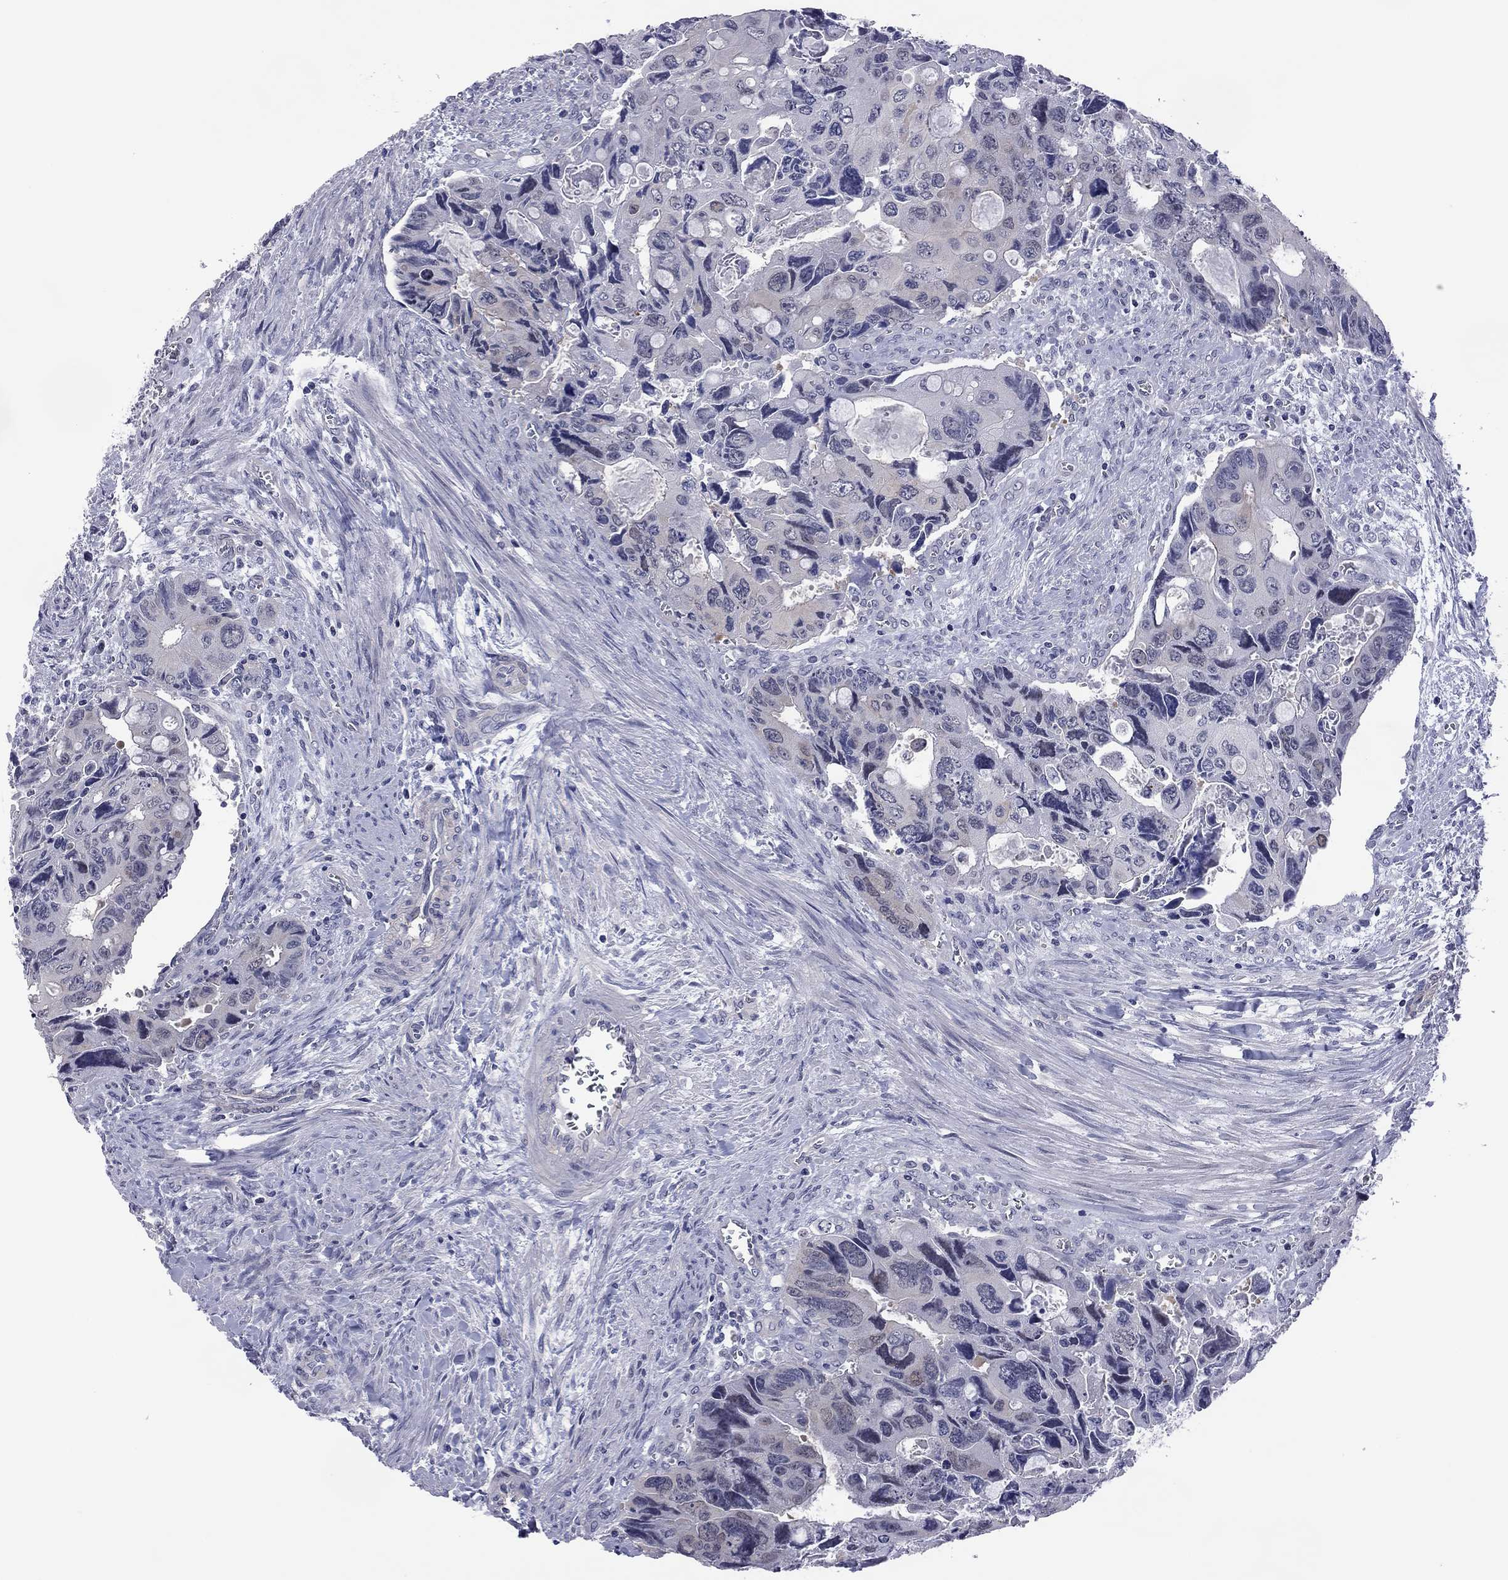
{"staining": {"intensity": "negative", "quantity": "none", "location": "none"}, "tissue": "colorectal cancer", "cell_type": "Tumor cells", "image_type": "cancer", "snomed": [{"axis": "morphology", "description": "Adenocarcinoma, NOS"}, {"axis": "topography", "description": "Rectum"}], "caption": "An image of colorectal cancer (adenocarcinoma) stained for a protein displays no brown staining in tumor cells. Brightfield microscopy of immunohistochemistry stained with DAB (3,3'-diaminobenzidine) (brown) and hematoxylin (blue), captured at high magnification.", "gene": "POU5F2", "patient": {"sex": "male", "age": 62}}